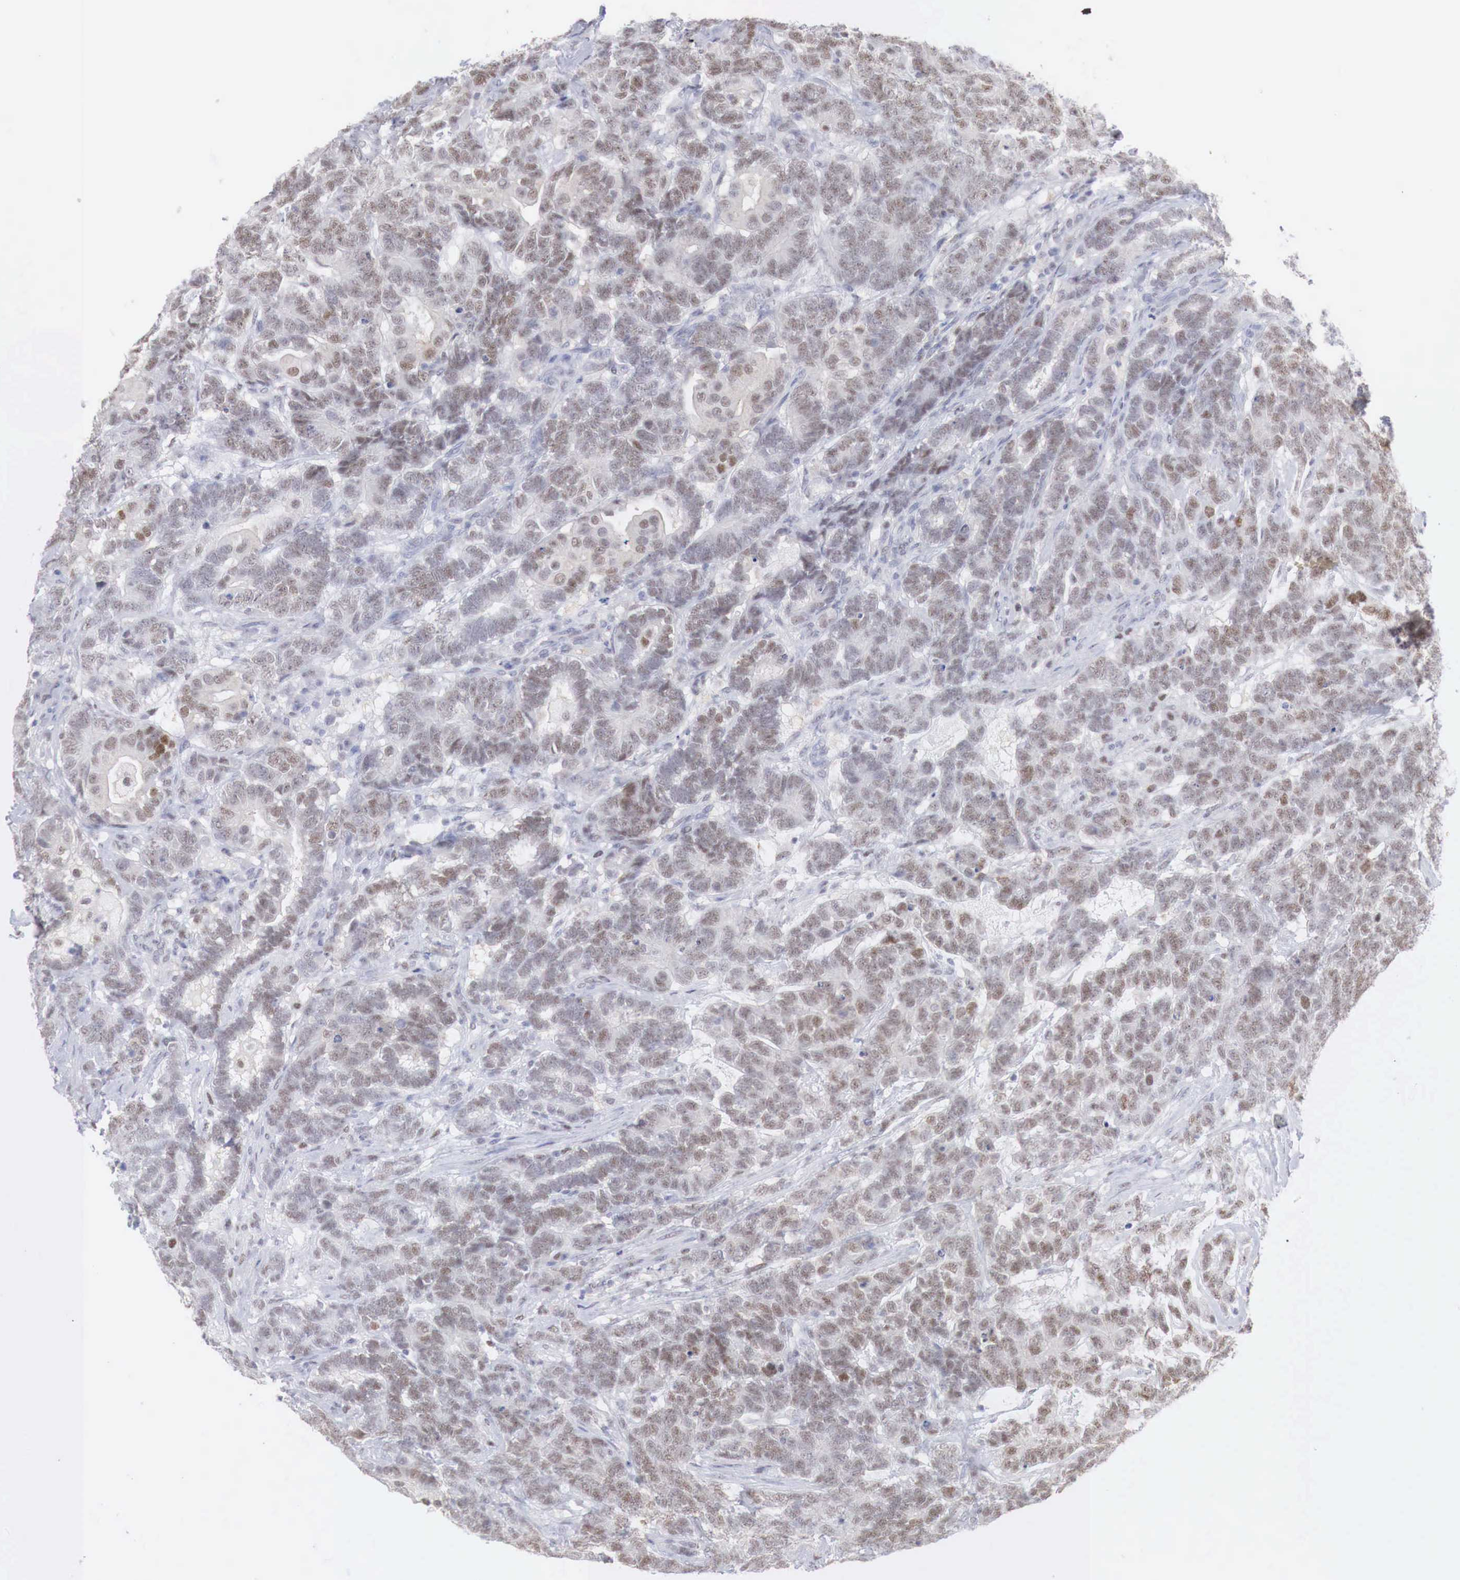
{"staining": {"intensity": "moderate", "quantity": ">75%", "location": "nuclear"}, "tissue": "testis cancer", "cell_type": "Tumor cells", "image_type": "cancer", "snomed": [{"axis": "morphology", "description": "Carcinoma, Embryonal, NOS"}, {"axis": "topography", "description": "Testis"}], "caption": "Brown immunohistochemical staining in embryonal carcinoma (testis) shows moderate nuclear expression in approximately >75% of tumor cells.", "gene": "FOXP2", "patient": {"sex": "male", "age": 26}}